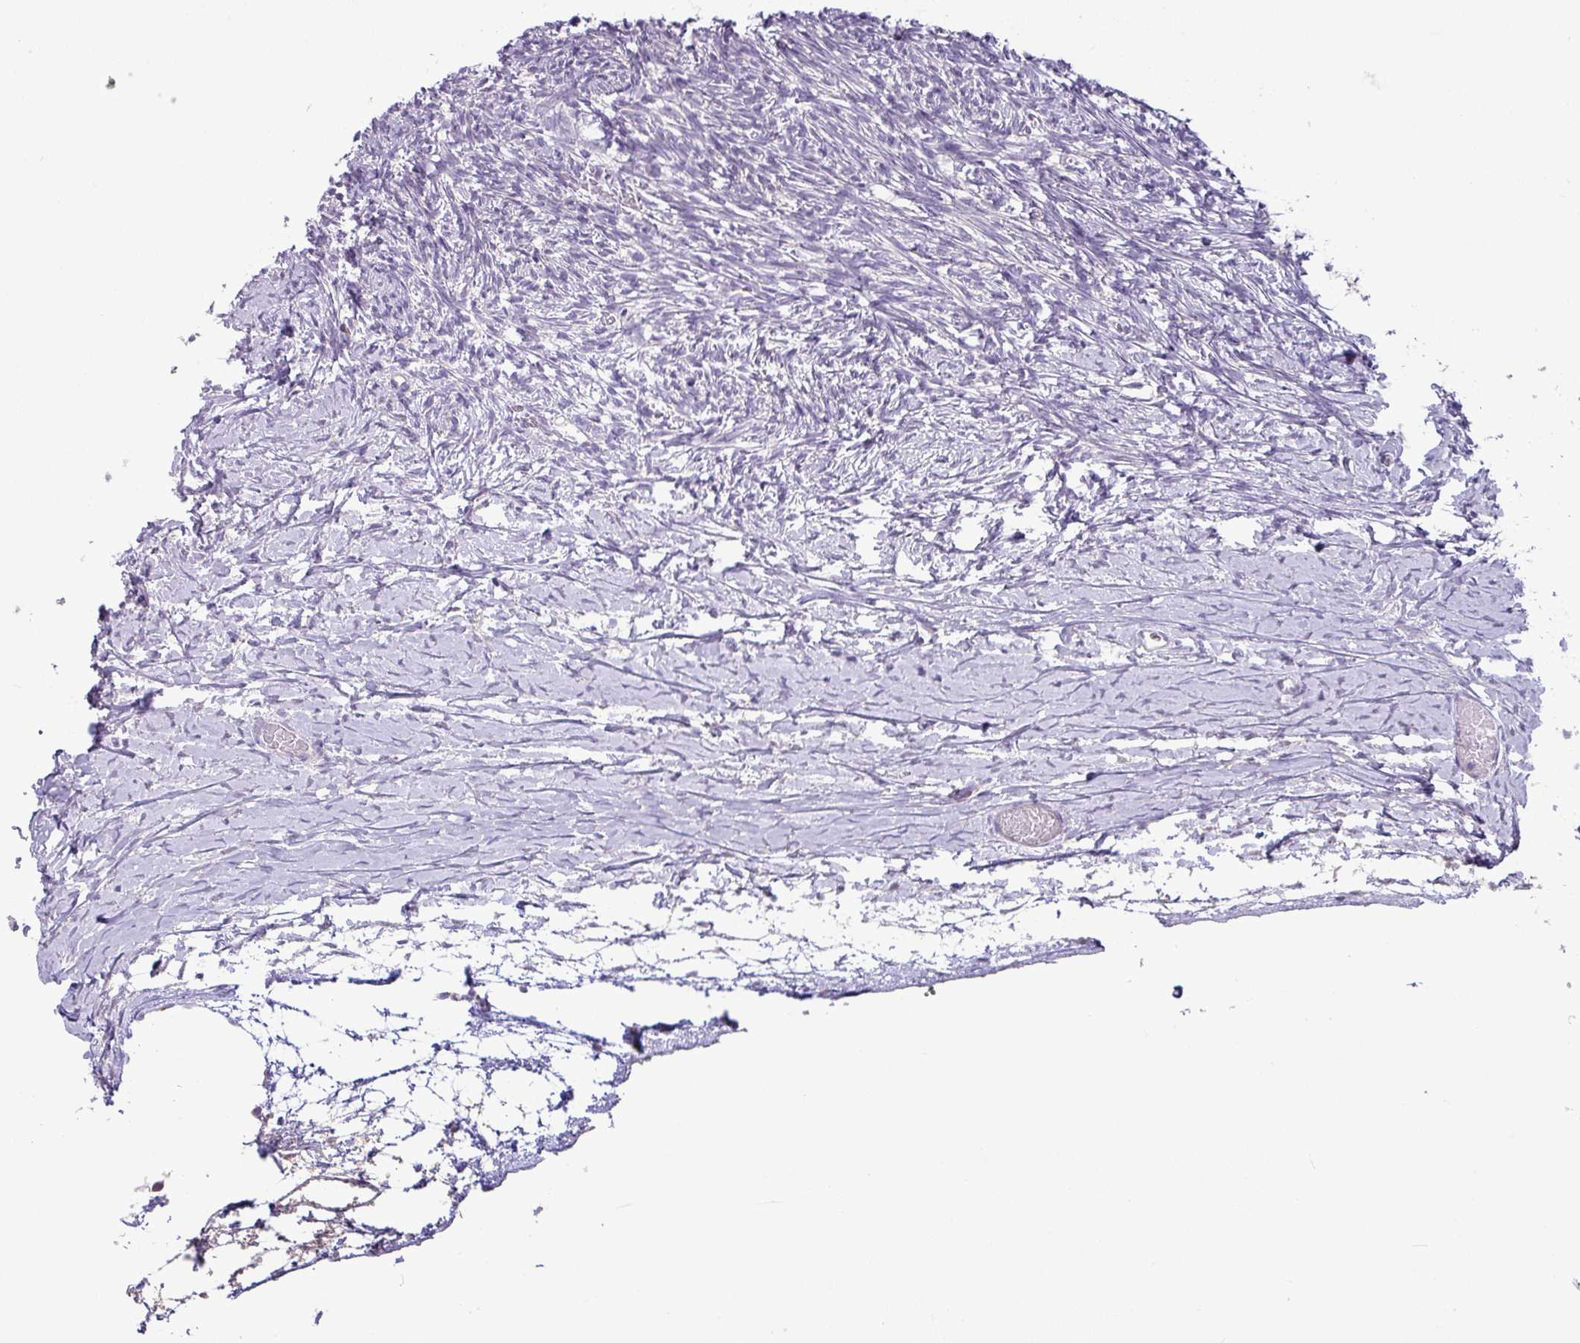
{"staining": {"intensity": "negative", "quantity": "none", "location": "none"}, "tissue": "ovary", "cell_type": "Ovarian stroma cells", "image_type": "normal", "snomed": [{"axis": "morphology", "description": "Normal tissue, NOS"}, {"axis": "topography", "description": "Ovary"}], "caption": "An immunohistochemistry image of benign ovary is shown. There is no staining in ovarian stroma cells of ovary. The staining is performed using DAB (3,3'-diaminobenzidine) brown chromogen with nuclei counter-stained in using hematoxylin.", "gene": "GALNT12", "patient": {"sex": "female", "age": 39}}